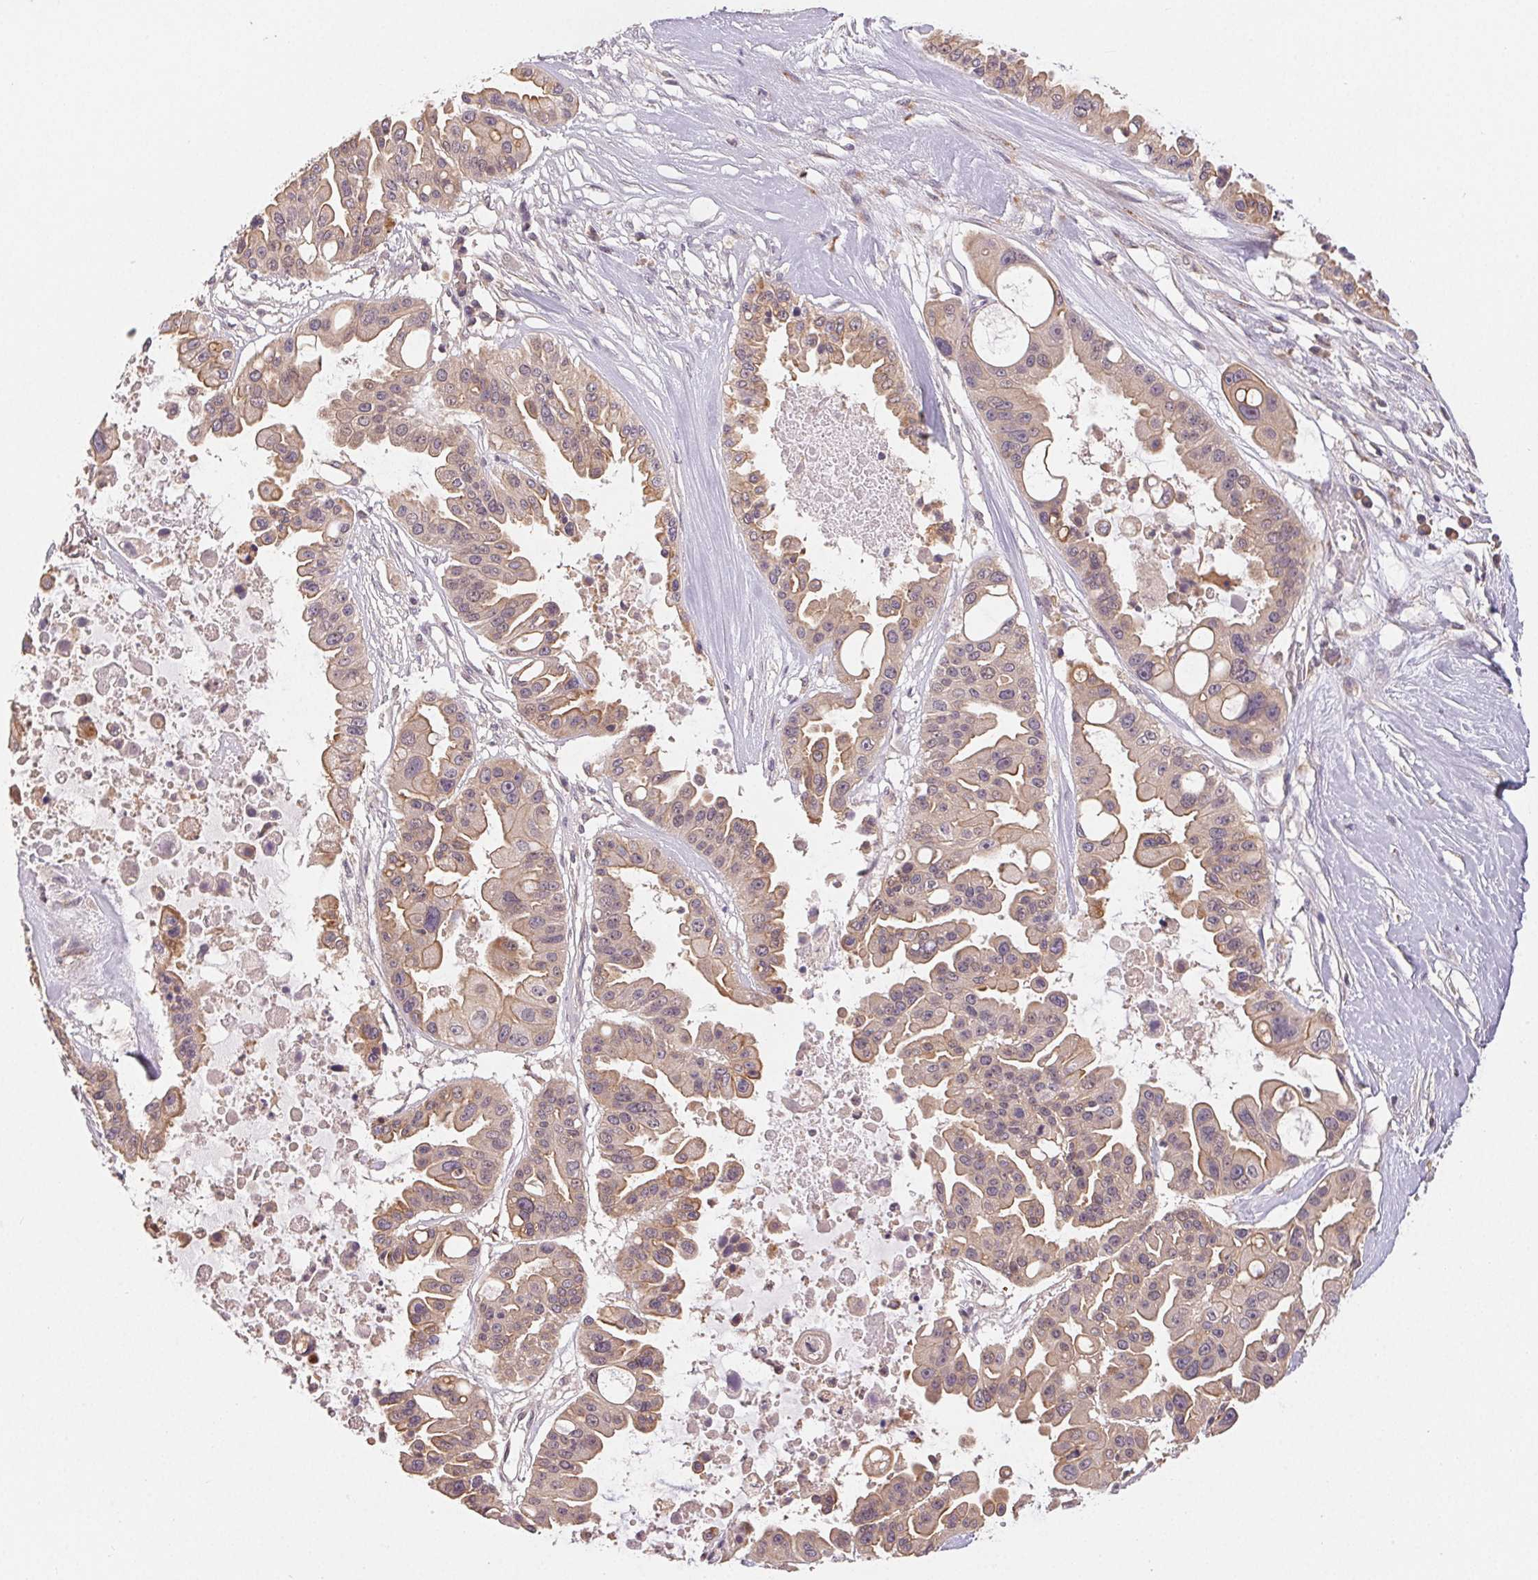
{"staining": {"intensity": "moderate", "quantity": "25%-75%", "location": "cytoplasmic/membranous"}, "tissue": "ovarian cancer", "cell_type": "Tumor cells", "image_type": "cancer", "snomed": [{"axis": "morphology", "description": "Cystadenocarcinoma, serous, NOS"}, {"axis": "topography", "description": "Ovary"}], "caption": "Brown immunohistochemical staining in human ovarian serous cystadenocarcinoma reveals moderate cytoplasmic/membranous expression in approximately 25%-75% of tumor cells.", "gene": "MAPKAPK2", "patient": {"sex": "female", "age": 56}}